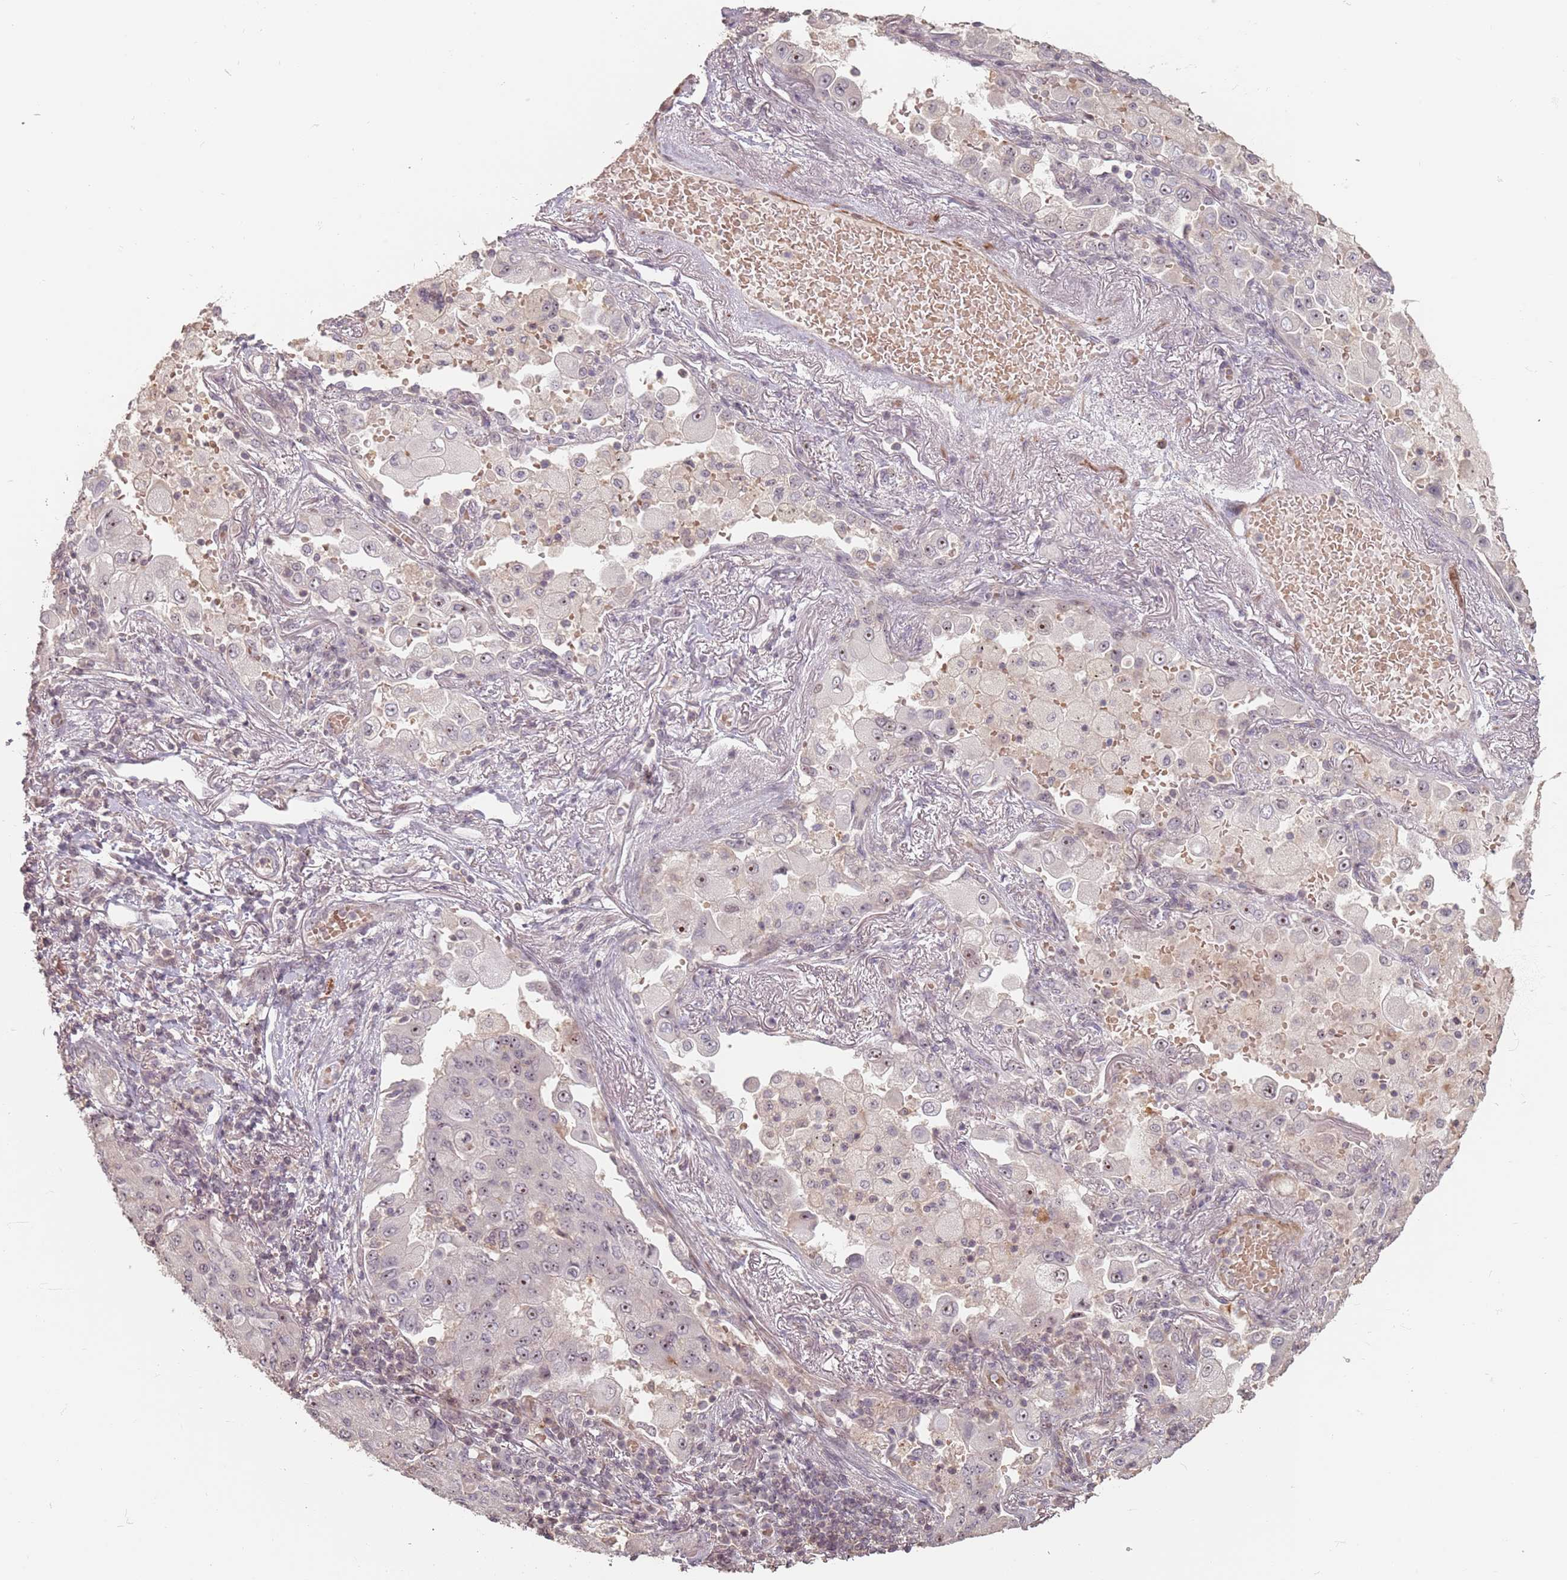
{"staining": {"intensity": "moderate", "quantity": "<25%", "location": "nuclear"}, "tissue": "lung cancer", "cell_type": "Tumor cells", "image_type": "cancer", "snomed": [{"axis": "morphology", "description": "Squamous cell carcinoma, NOS"}, {"axis": "topography", "description": "Lung"}], "caption": "The photomicrograph displays a brown stain indicating the presence of a protein in the nuclear of tumor cells in lung squamous cell carcinoma.", "gene": "ADTRP", "patient": {"sex": "male", "age": 74}}